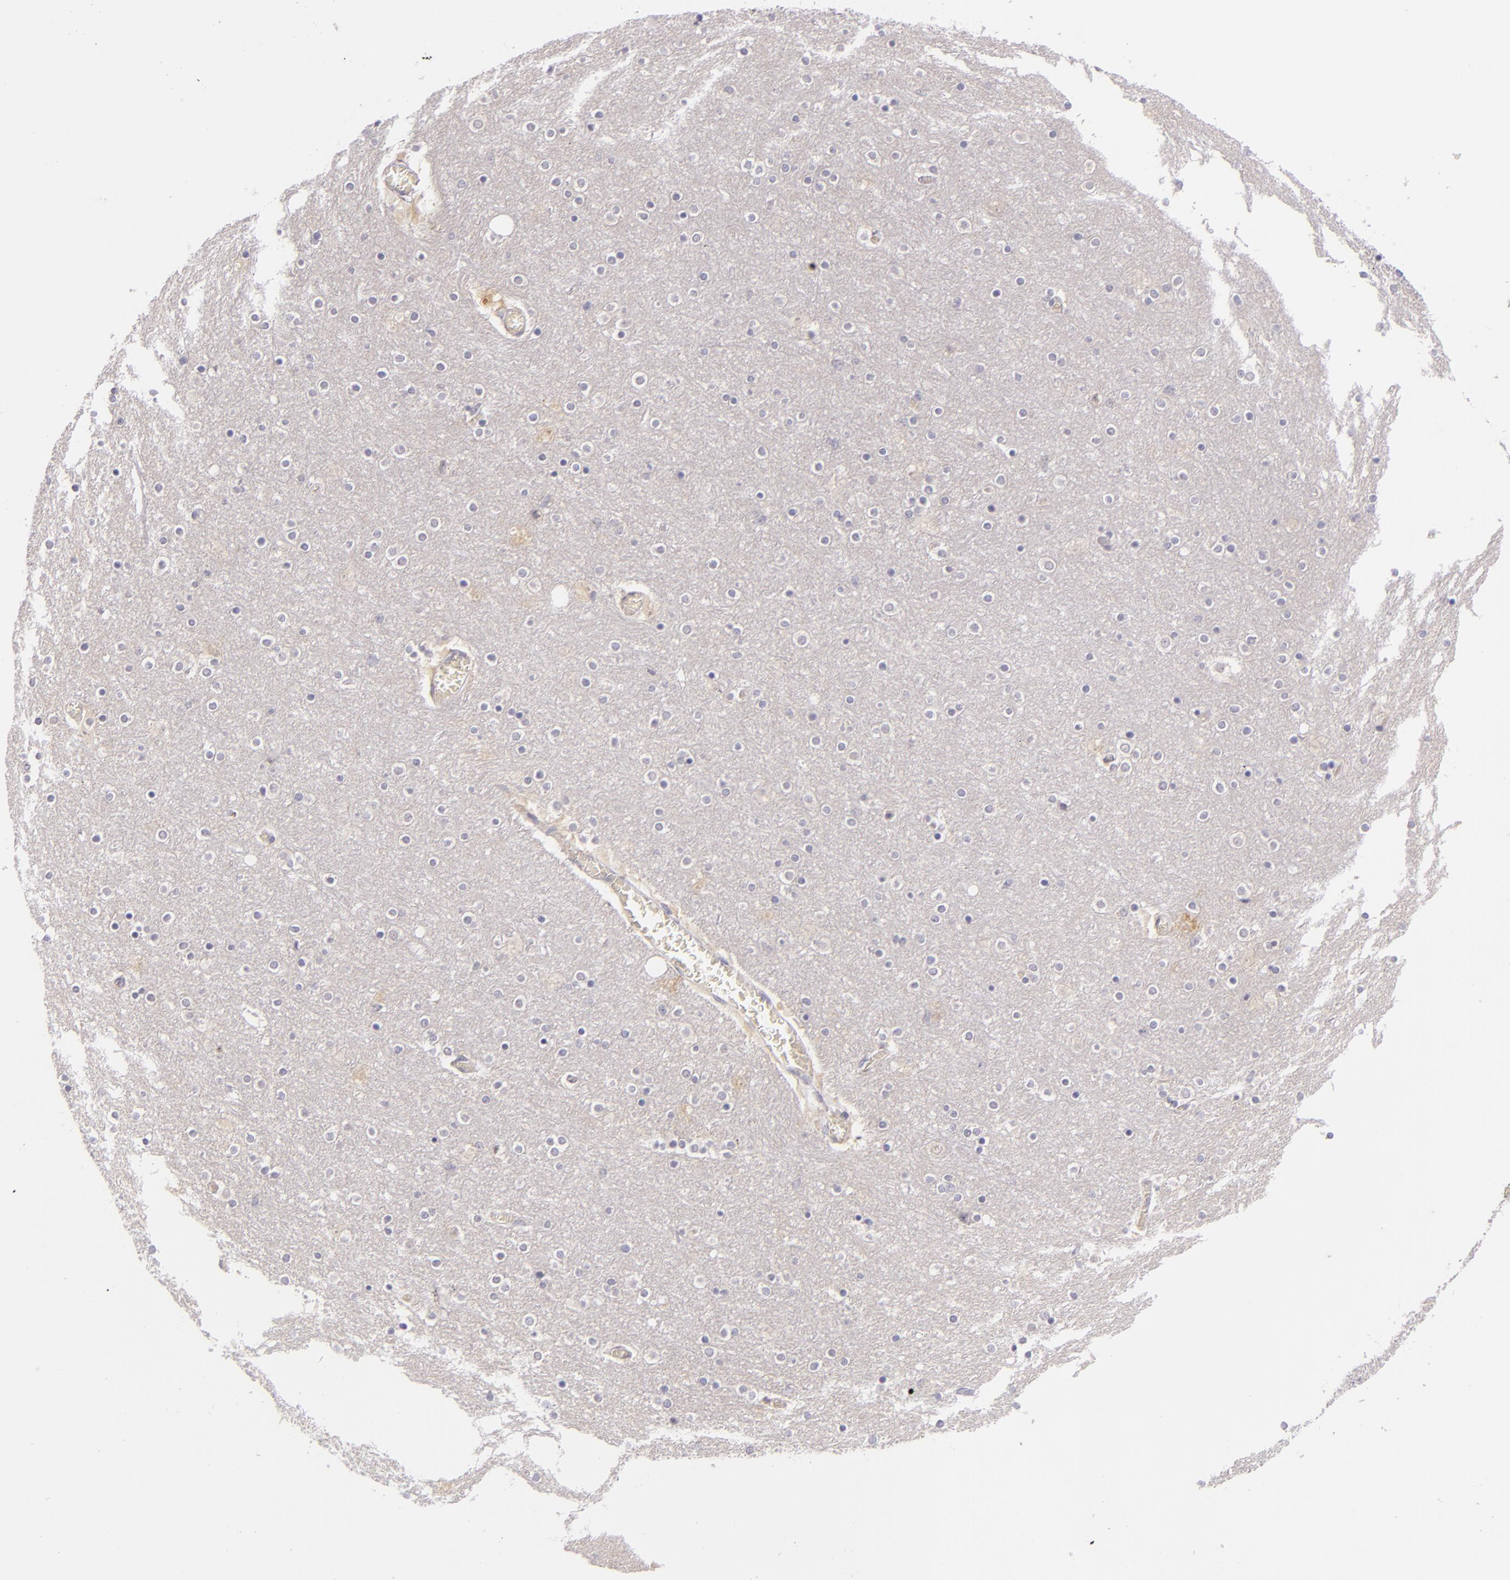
{"staining": {"intensity": "negative", "quantity": "none", "location": "none"}, "tissue": "cerebral cortex", "cell_type": "Endothelial cells", "image_type": "normal", "snomed": [{"axis": "morphology", "description": "Normal tissue, NOS"}, {"axis": "topography", "description": "Cerebral cortex"}], "caption": "Endothelial cells are negative for protein expression in unremarkable human cerebral cortex. (DAB (3,3'-diaminobenzidine) immunohistochemistry (IHC) visualized using brightfield microscopy, high magnification).", "gene": "FAM181A", "patient": {"sex": "female", "age": 54}}